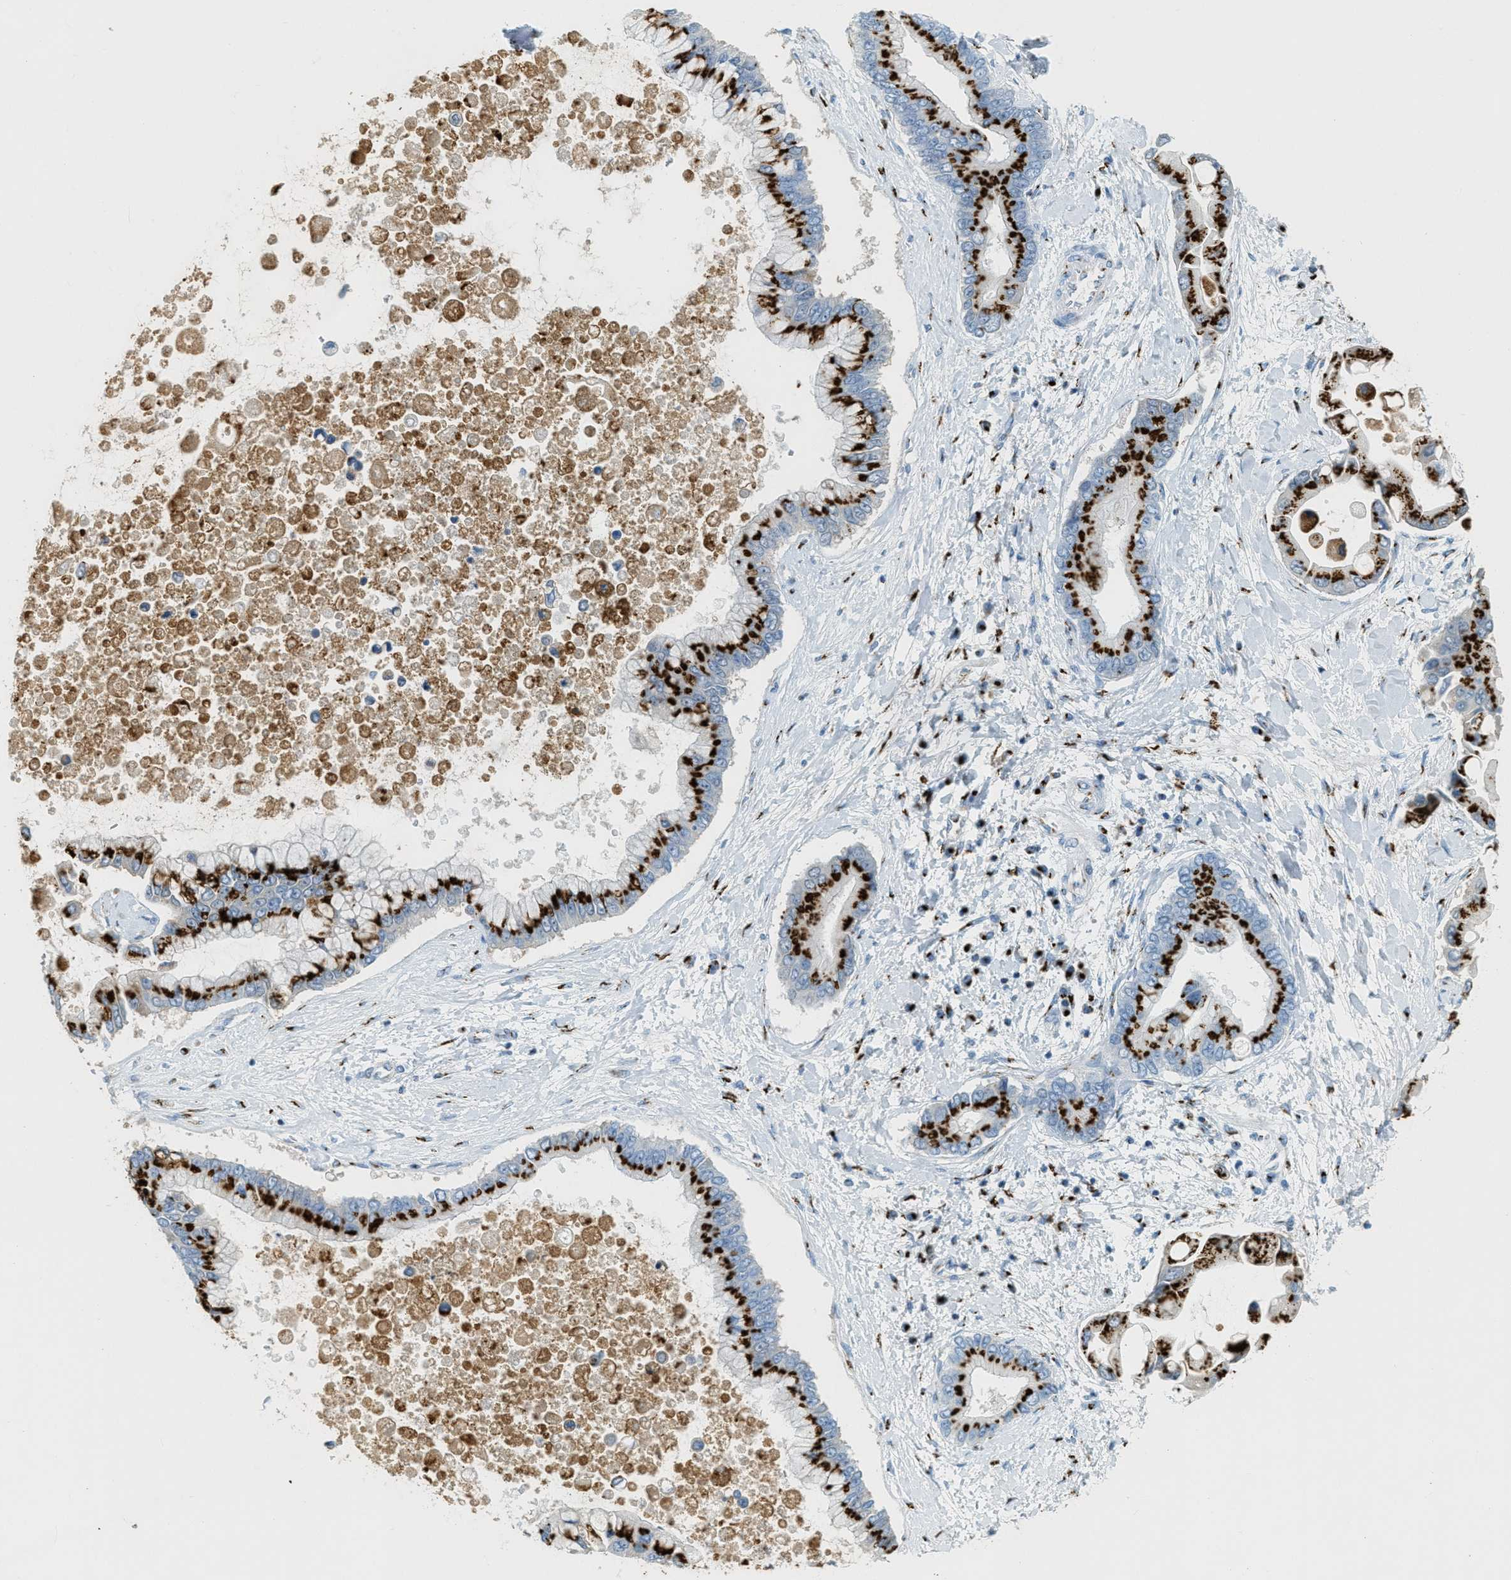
{"staining": {"intensity": "strong", "quantity": ">75%", "location": "cytoplasmic/membranous"}, "tissue": "liver cancer", "cell_type": "Tumor cells", "image_type": "cancer", "snomed": [{"axis": "morphology", "description": "Cholangiocarcinoma"}, {"axis": "topography", "description": "Liver"}], "caption": "Immunohistochemistry (IHC) photomicrograph of human liver cancer stained for a protein (brown), which exhibits high levels of strong cytoplasmic/membranous expression in about >75% of tumor cells.", "gene": "ENTPD4", "patient": {"sex": "male", "age": 50}}